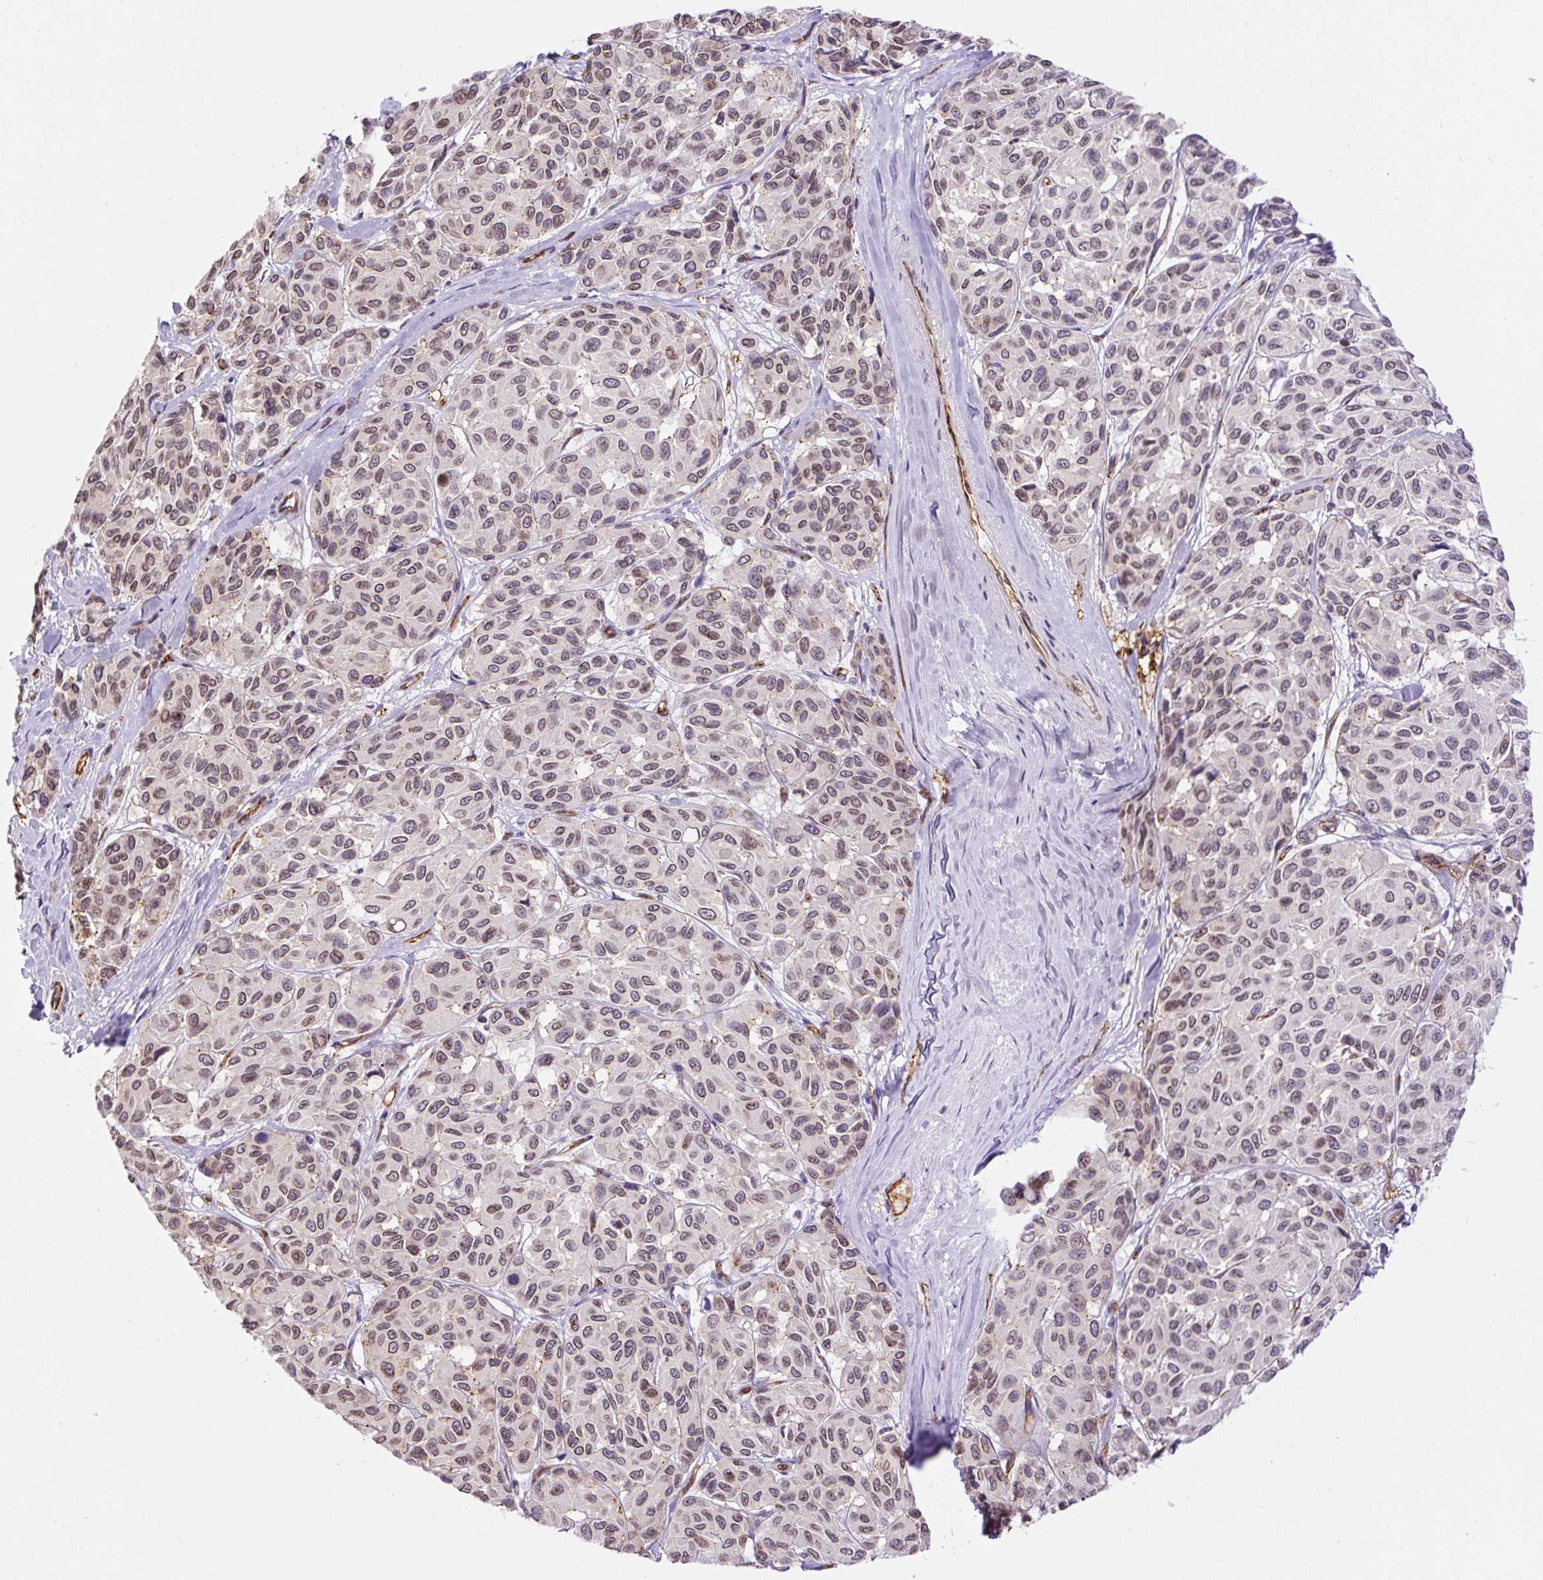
{"staining": {"intensity": "moderate", "quantity": "25%-75%", "location": "nuclear"}, "tissue": "melanoma", "cell_type": "Tumor cells", "image_type": "cancer", "snomed": [{"axis": "morphology", "description": "Malignant melanoma, NOS"}, {"axis": "topography", "description": "Skin"}], "caption": "This is a histology image of immunohistochemistry staining of malignant melanoma, which shows moderate expression in the nuclear of tumor cells.", "gene": "MYO5C", "patient": {"sex": "female", "age": 66}}